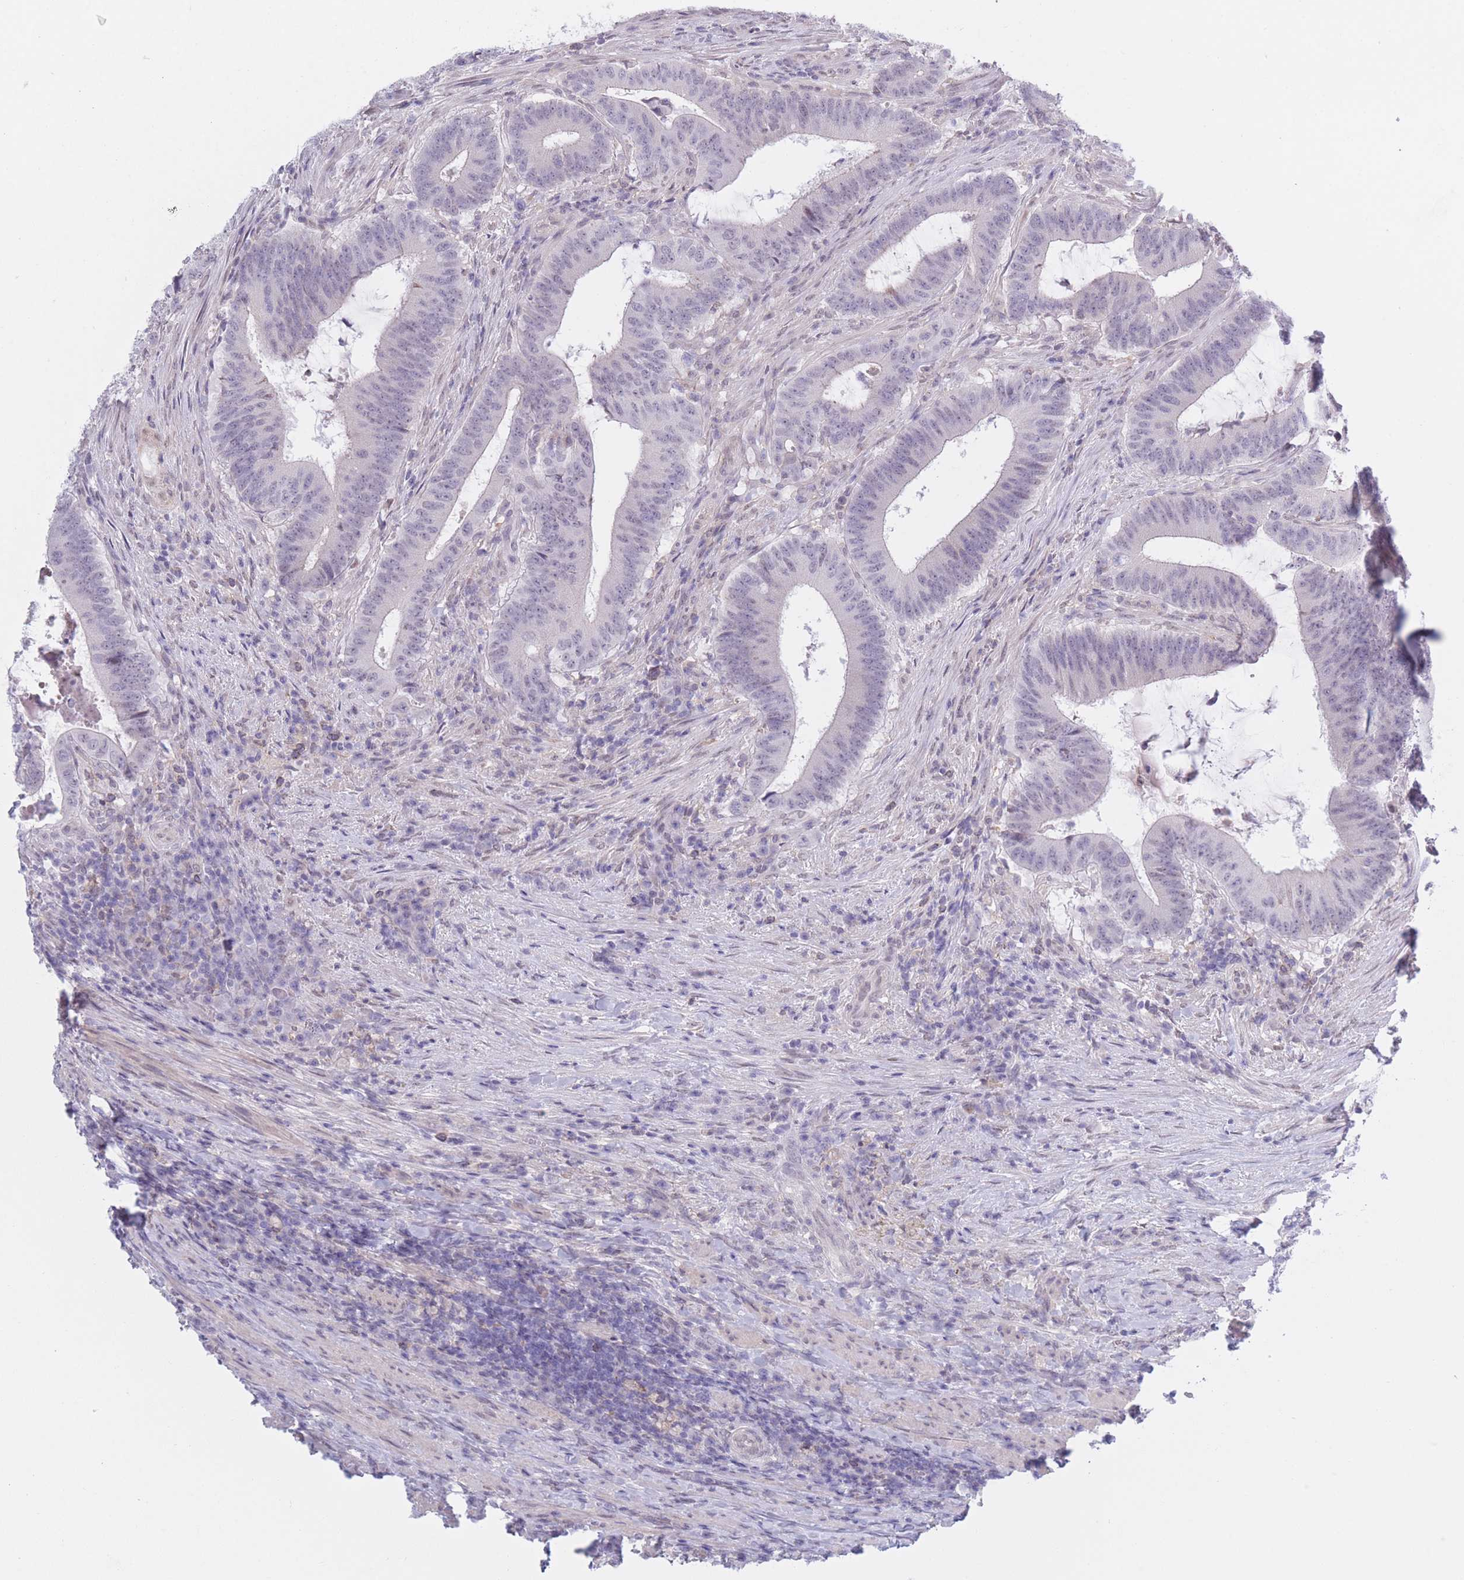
{"staining": {"intensity": "negative", "quantity": "none", "location": "none"}, "tissue": "colorectal cancer", "cell_type": "Tumor cells", "image_type": "cancer", "snomed": [{"axis": "morphology", "description": "Adenocarcinoma, NOS"}, {"axis": "topography", "description": "Colon"}], "caption": "Tumor cells are negative for protein expression in human colorectal cancer (adenocarcinoma).", "gene": "PODXL", "patient": {"sex": "female", "age": 43}}